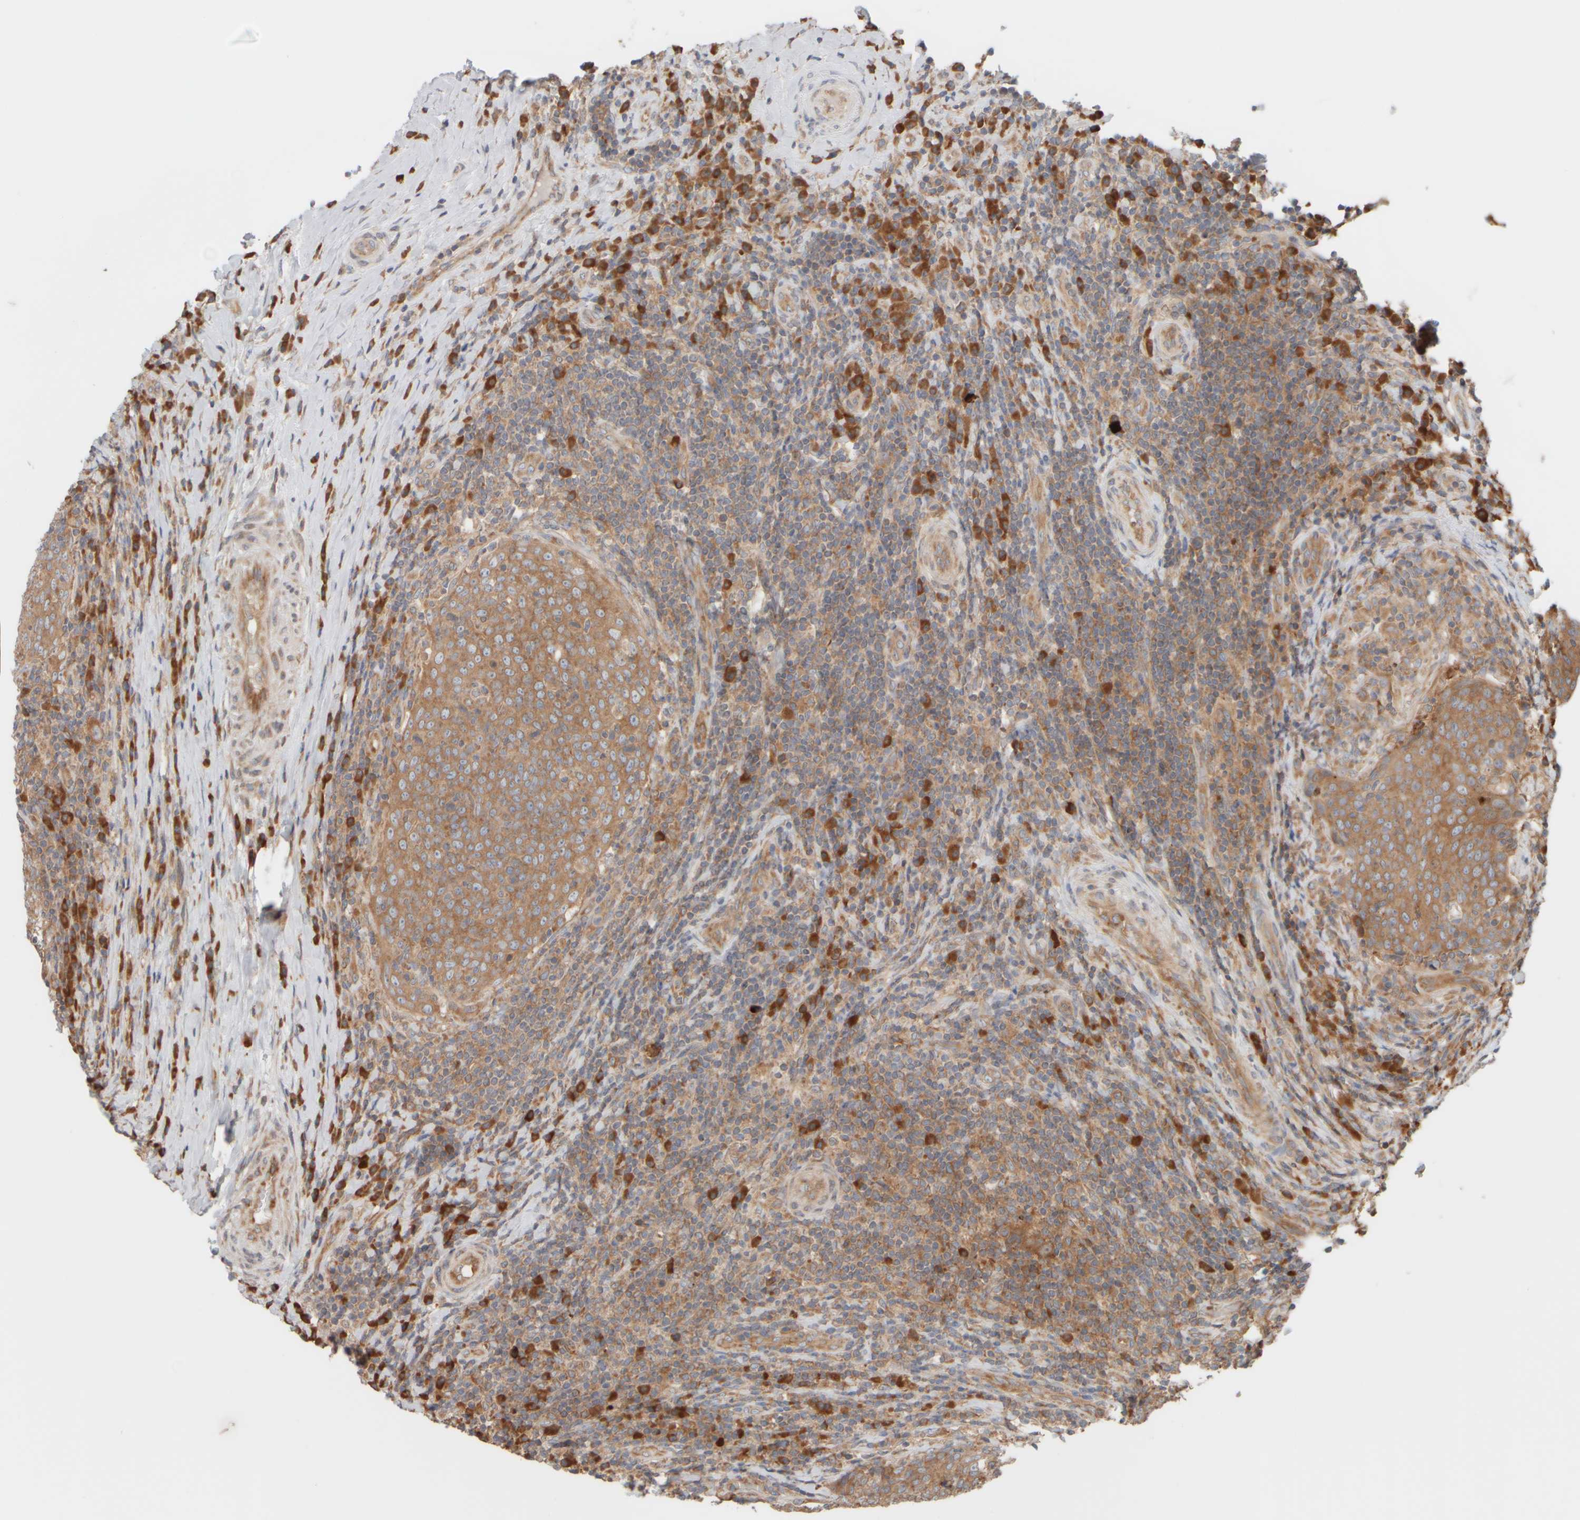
{"staining": {"intensity": "moderate", "quantity": ">75%", "location": "cytoplasmic/membranous"}, "tissue": "head and neck cancer", "cell_type": "Tumor cells", "image_type": "cancer", "snomed": [{"axis": "morphology", "description": "Squamous cell carcinoma, NOS"}, {"axis": "morphology", "description": "Squamous cell carcinoma, metastatic, NOS"}, {"axis": "topography", "description": "Lymph node"}, {"axis": "topography", "description": "Head-Neck"}], "caption": "Tumor cells demonstrate moderate cytoplasmic/membranous staining in approximately >75% of cells in head and neck metastatic squamous cell carcinoma.", "gene": "EIF2B3", "patient": {"sex": "male", "age": 62}}